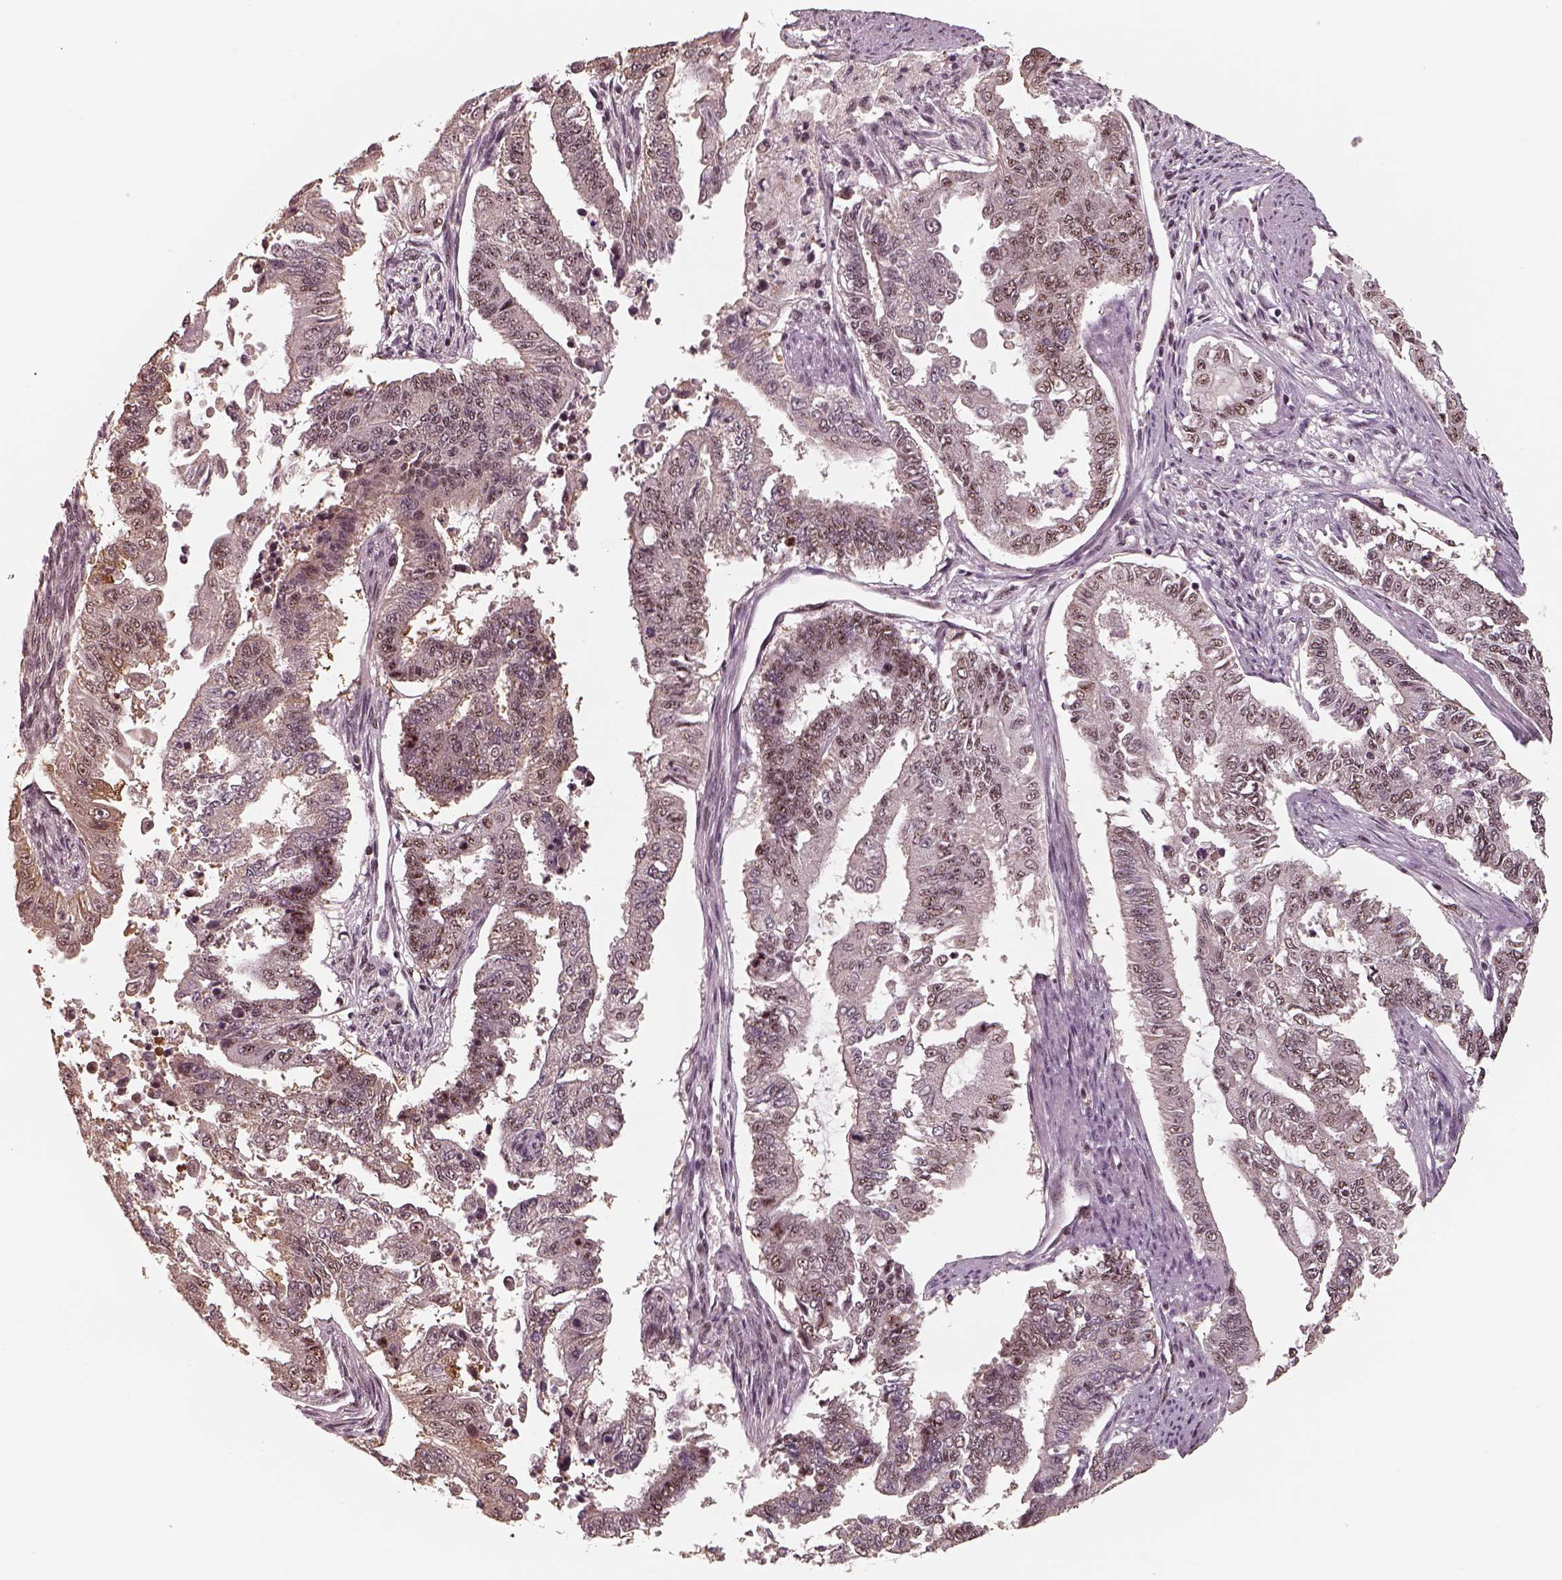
{"staining": {"intensity": "weak", "quantity": "25%-75%", "location": "nuclear"}, "tissue": "endometrial cancer", "cell_type": "Tumor cells", "image_type": "cancer", "snomed": [{"axis": "morphology", "description": "Adenocarcinoma, NOS"}, {"axis": "topography", "description": "Uterus"}], "caption": "Immunohistochemical staining of human endometrial cancer displays low levels of weak nuclear protein staining in approximately 25%-75% of tumor cells. The staining is performed using DAB (3,3'-diaminobenzidine) brown chromogen to label protein expression. The nuclei are counter-stained blue using hematoxylin.", "gene": "ATXN7L3", "patient": {"sex": "female", "age": 59}}